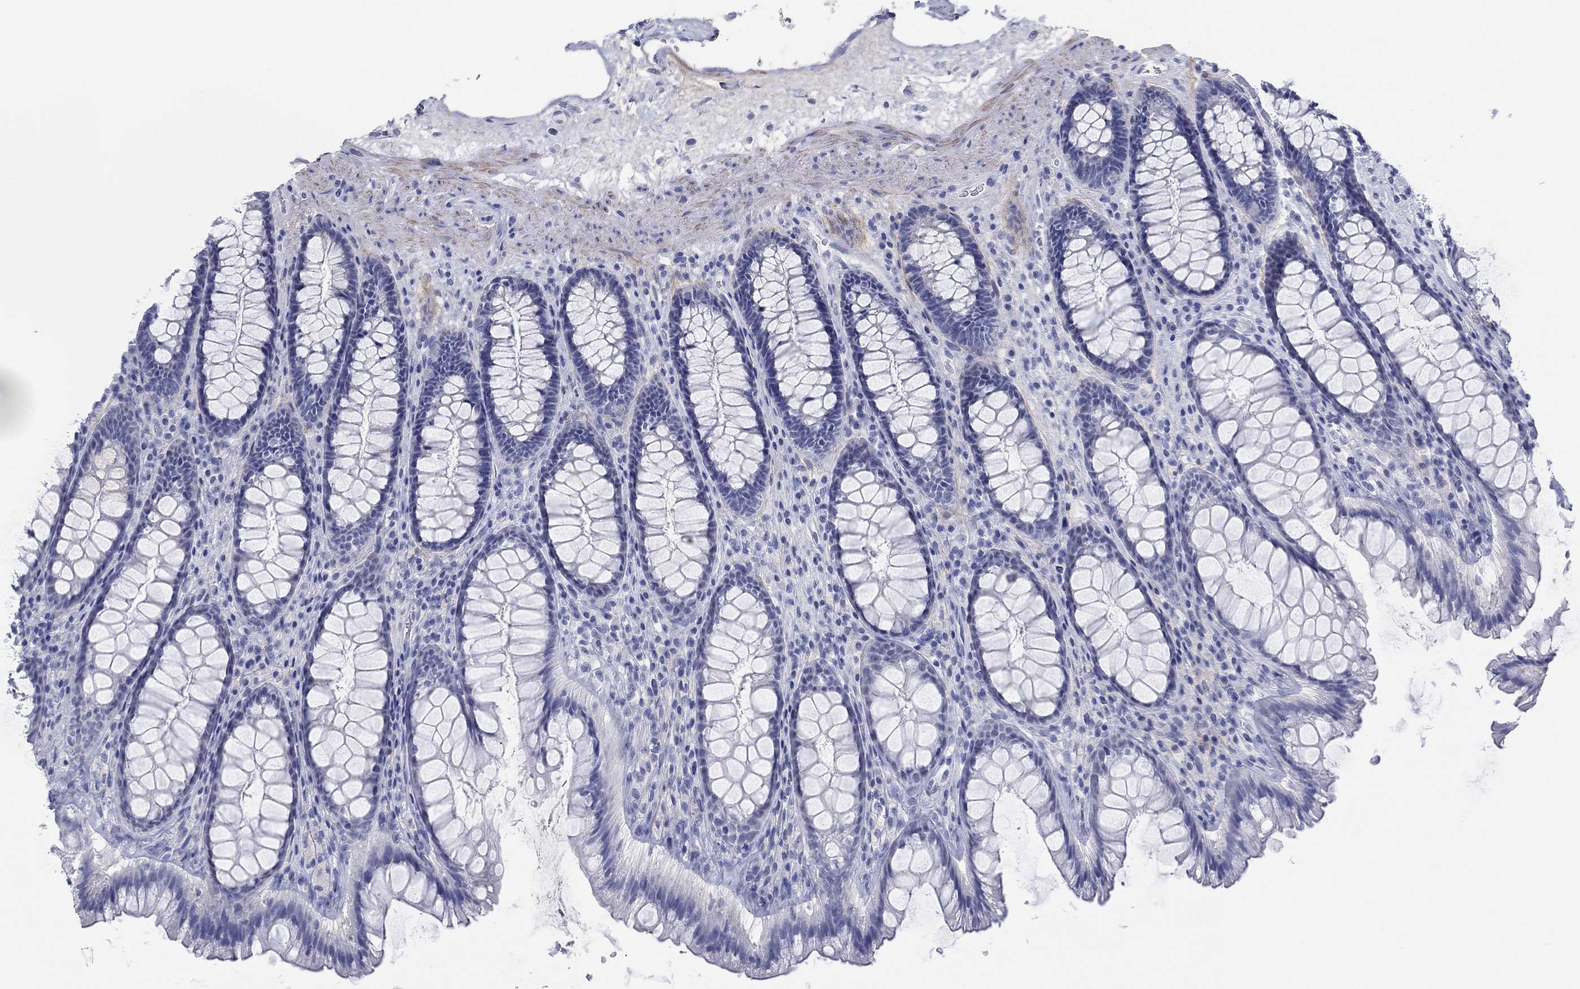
{"staining": {"intensity": "negative", "quantity": "none", "location": "none"}, "tissue": "rectum", "cell_type": "Glandular cells", "image_type": "normal", "snomed": [{"axis": "morphology", "description": "Normal tissue, NOS"}, {"axis": "topography", "description": "Rectum"}], "caption": "Human rectum stained for a protein using IHC displays no positivity in glandular cells.", "gene": "PDYN", "patient": {"sex": "male", "age": 72}}